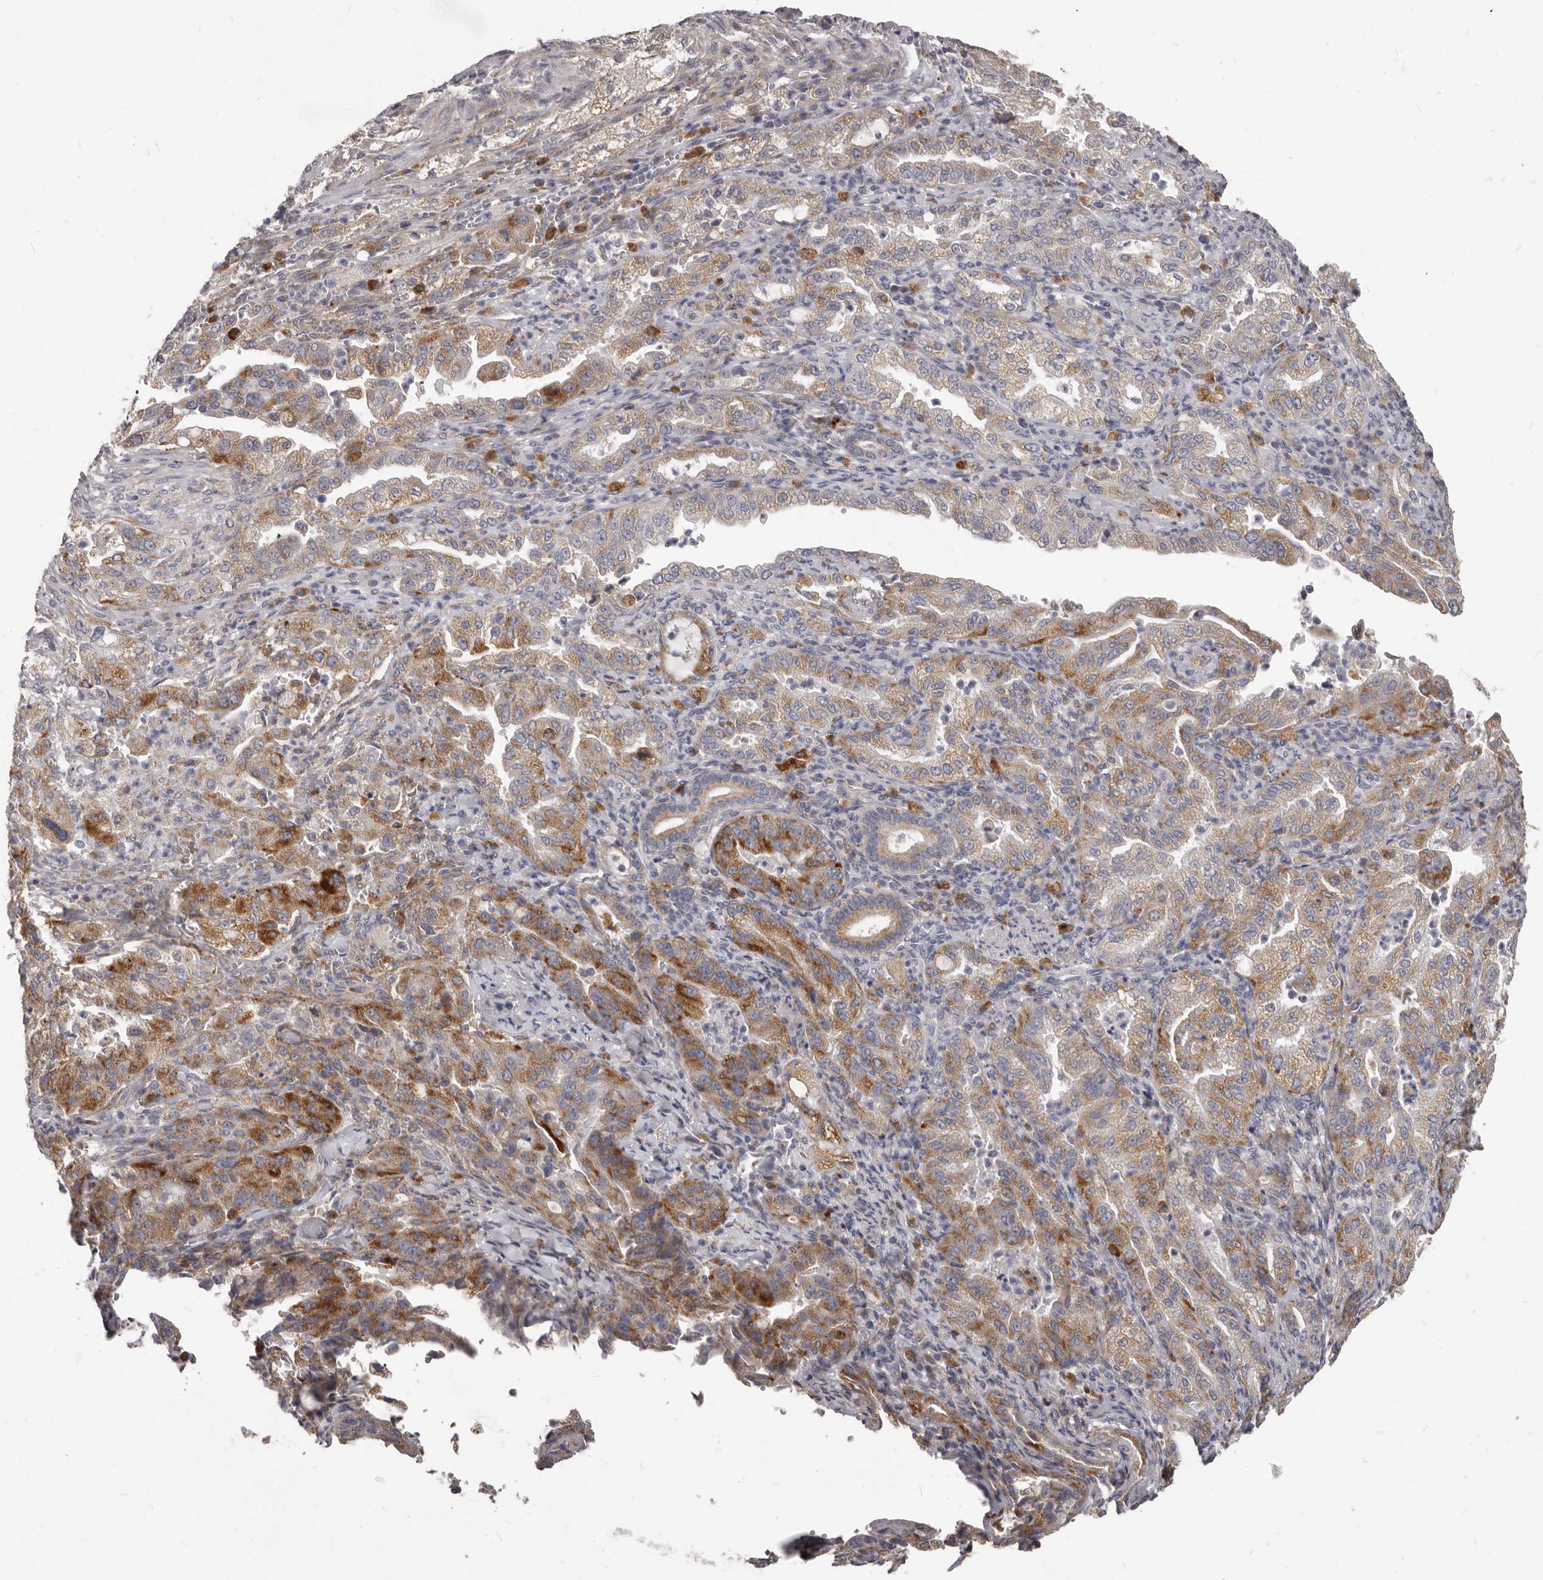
{"staining": {"intensity": "moderate", "quantity": "25%-75%", "location": "cytoplasmic/membranous"}, "tissue": "pancreatic cancer", "cell_type": "Tumor cells", "image_type": "cancer", "snomed": [{"axis": "morphology", "description": "Adenocarcinoma, NOS"}, {"axis": "topography", "description": "Pancreas"}], "caption": "Human adenocarcinoma (pancreatic) stained with a protein marker exhibits moderate staining in tumor cells.", "gene": "PI4K2A", "patient": {"sex": "female", "age": 78}}